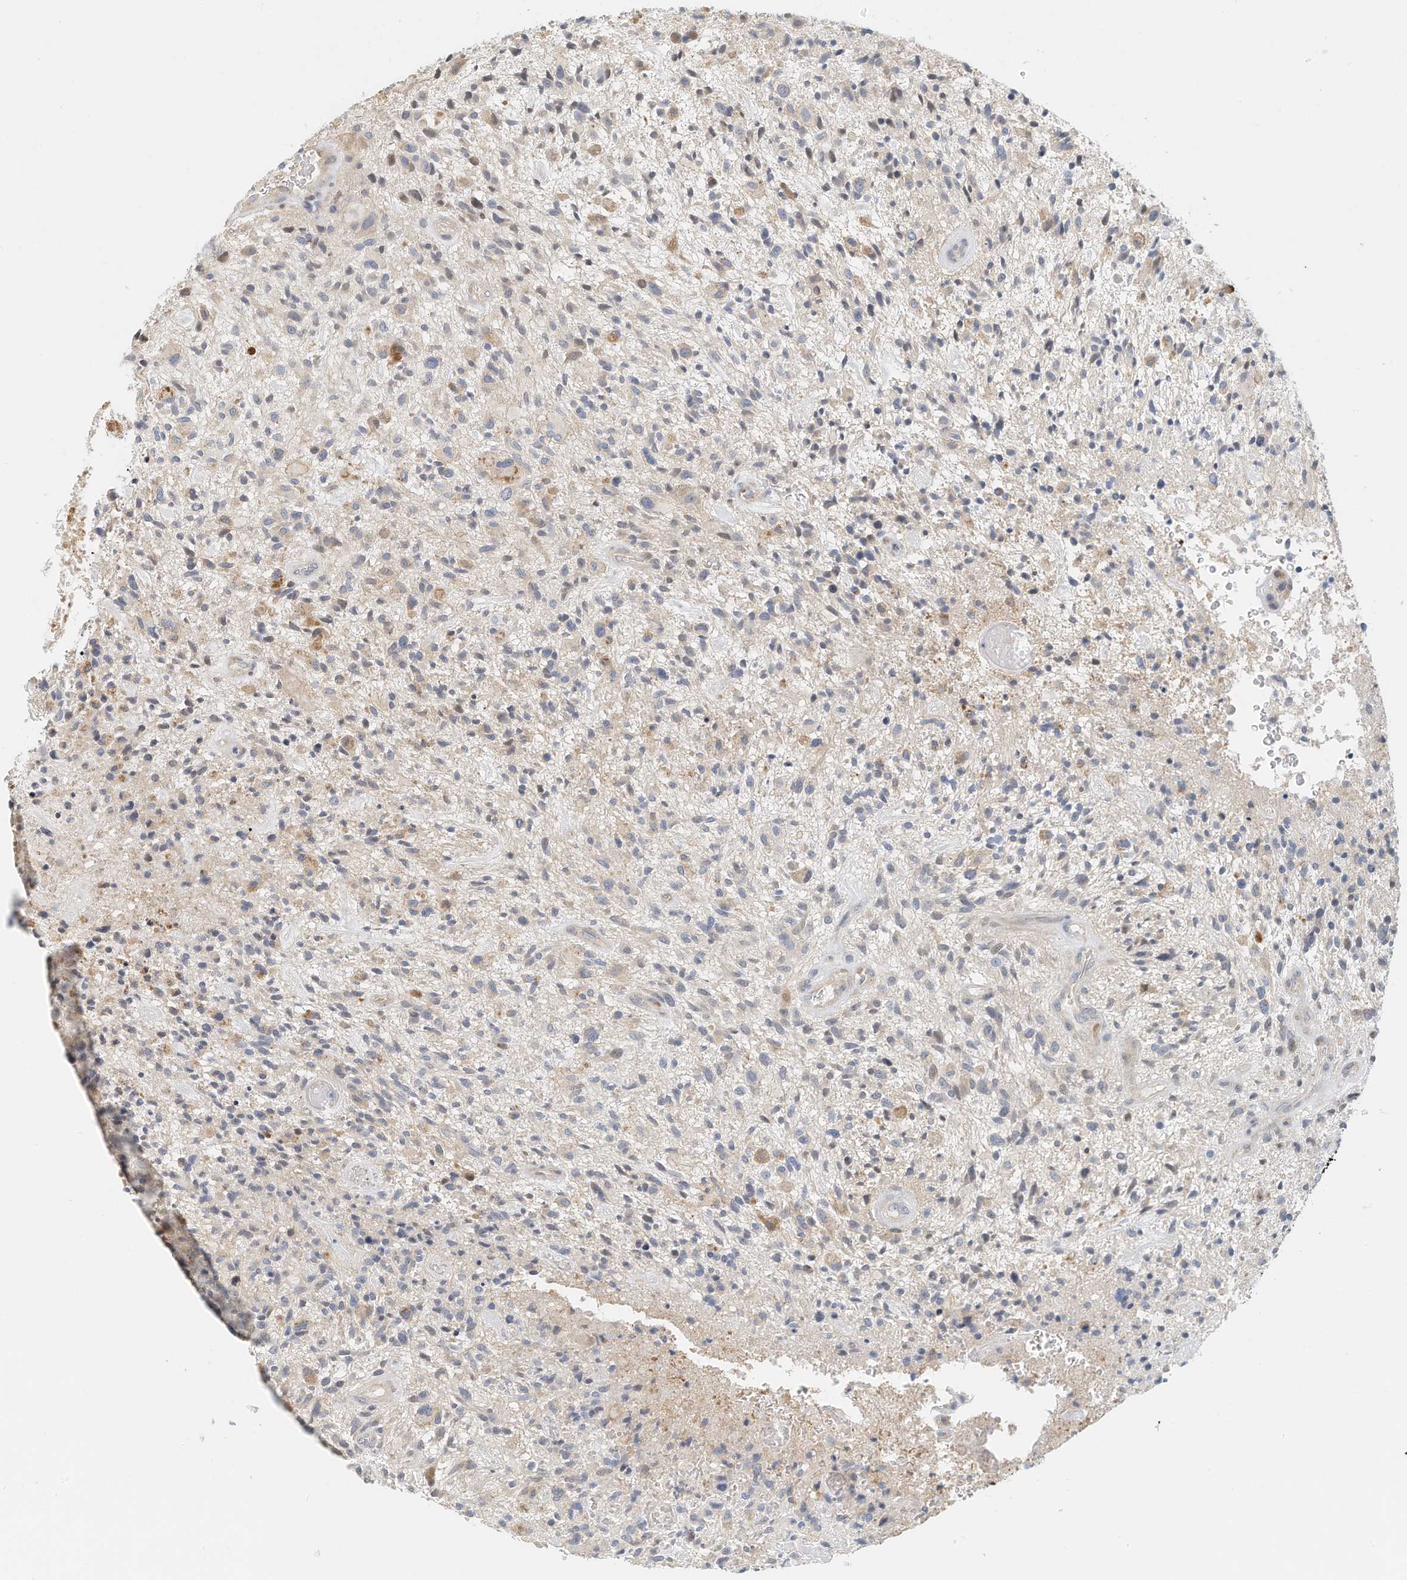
{"staining": {"intensity": "weak", "quantity": "<25%", "location": "cytoplasmic/membranous"}, "tissue": "glioma", "cell_type": "Tumor cells", "image_type": "cancer", "snomed": [{"axis": "morphology", "description": "Glioma, malignant, High grade"}, {"axis": "topography", "description": "Brain"}], "caption": "DAB immunohistochemical staining of glioma reveals no significant expression in tumor cells.", "gene": "ARHGAP28", "patient": {"sex": "male", "age": 47}}